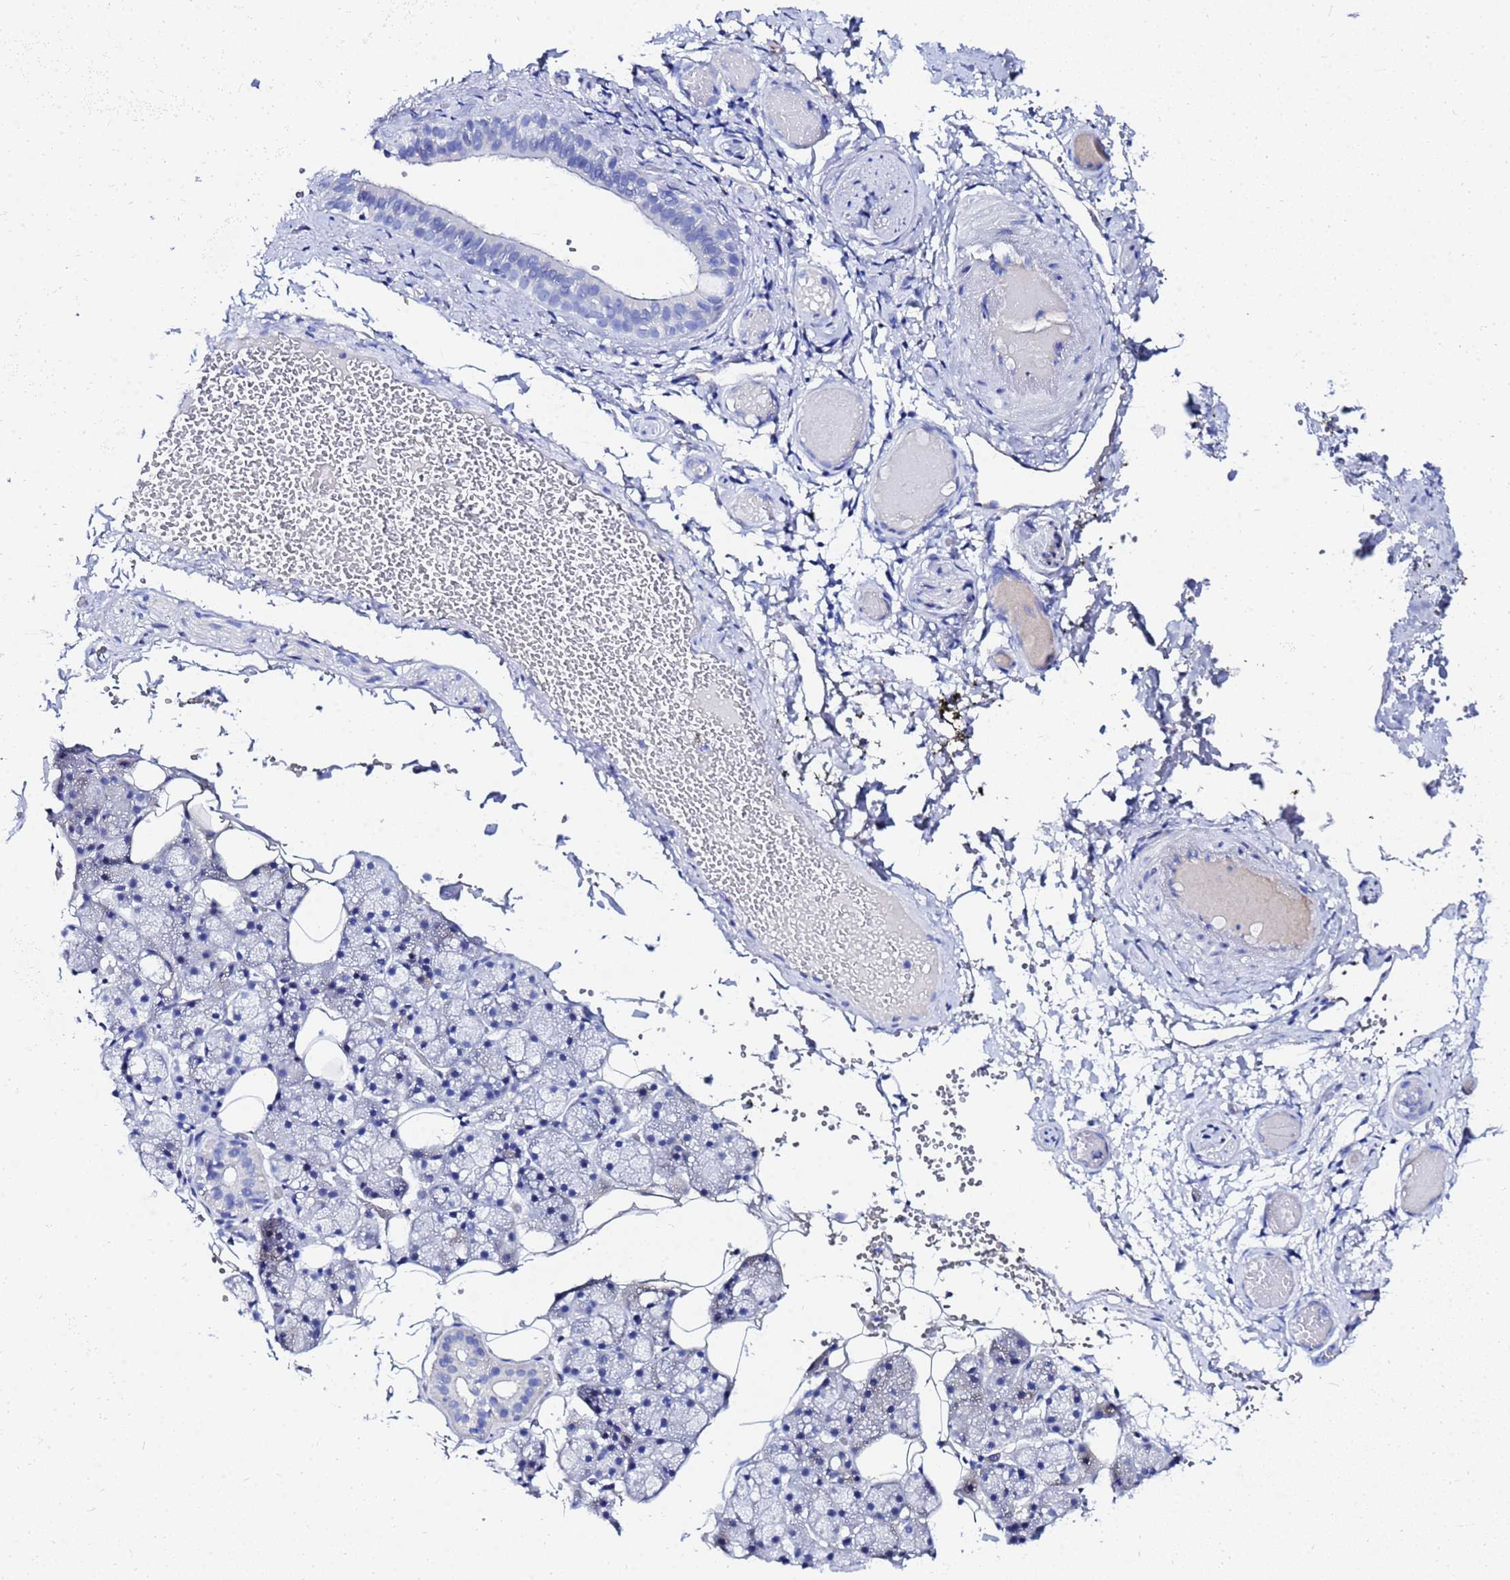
{"staining": {"intensity": "negative", "quantity": "none", "location": "none"}, "tissue": "salivary gland", "cell_type": "Glandular cells", "image_type": "normal", "snomed": [{"axis": "morphology", "description": "Normal tissue, NOS"}, {"axis": "topography", "description": "Salivary gland"}], "caption": "An immunohistochemistry photomicrograph of normal salivary gland is shown. There is no staining in glandular cells of salivary gland. (Brightfield microscopy of DAB immunohistochemistry (IHC) at high magnification).", "gene": "AQP12A", "patient": {"sex": "female", "age": 33}}